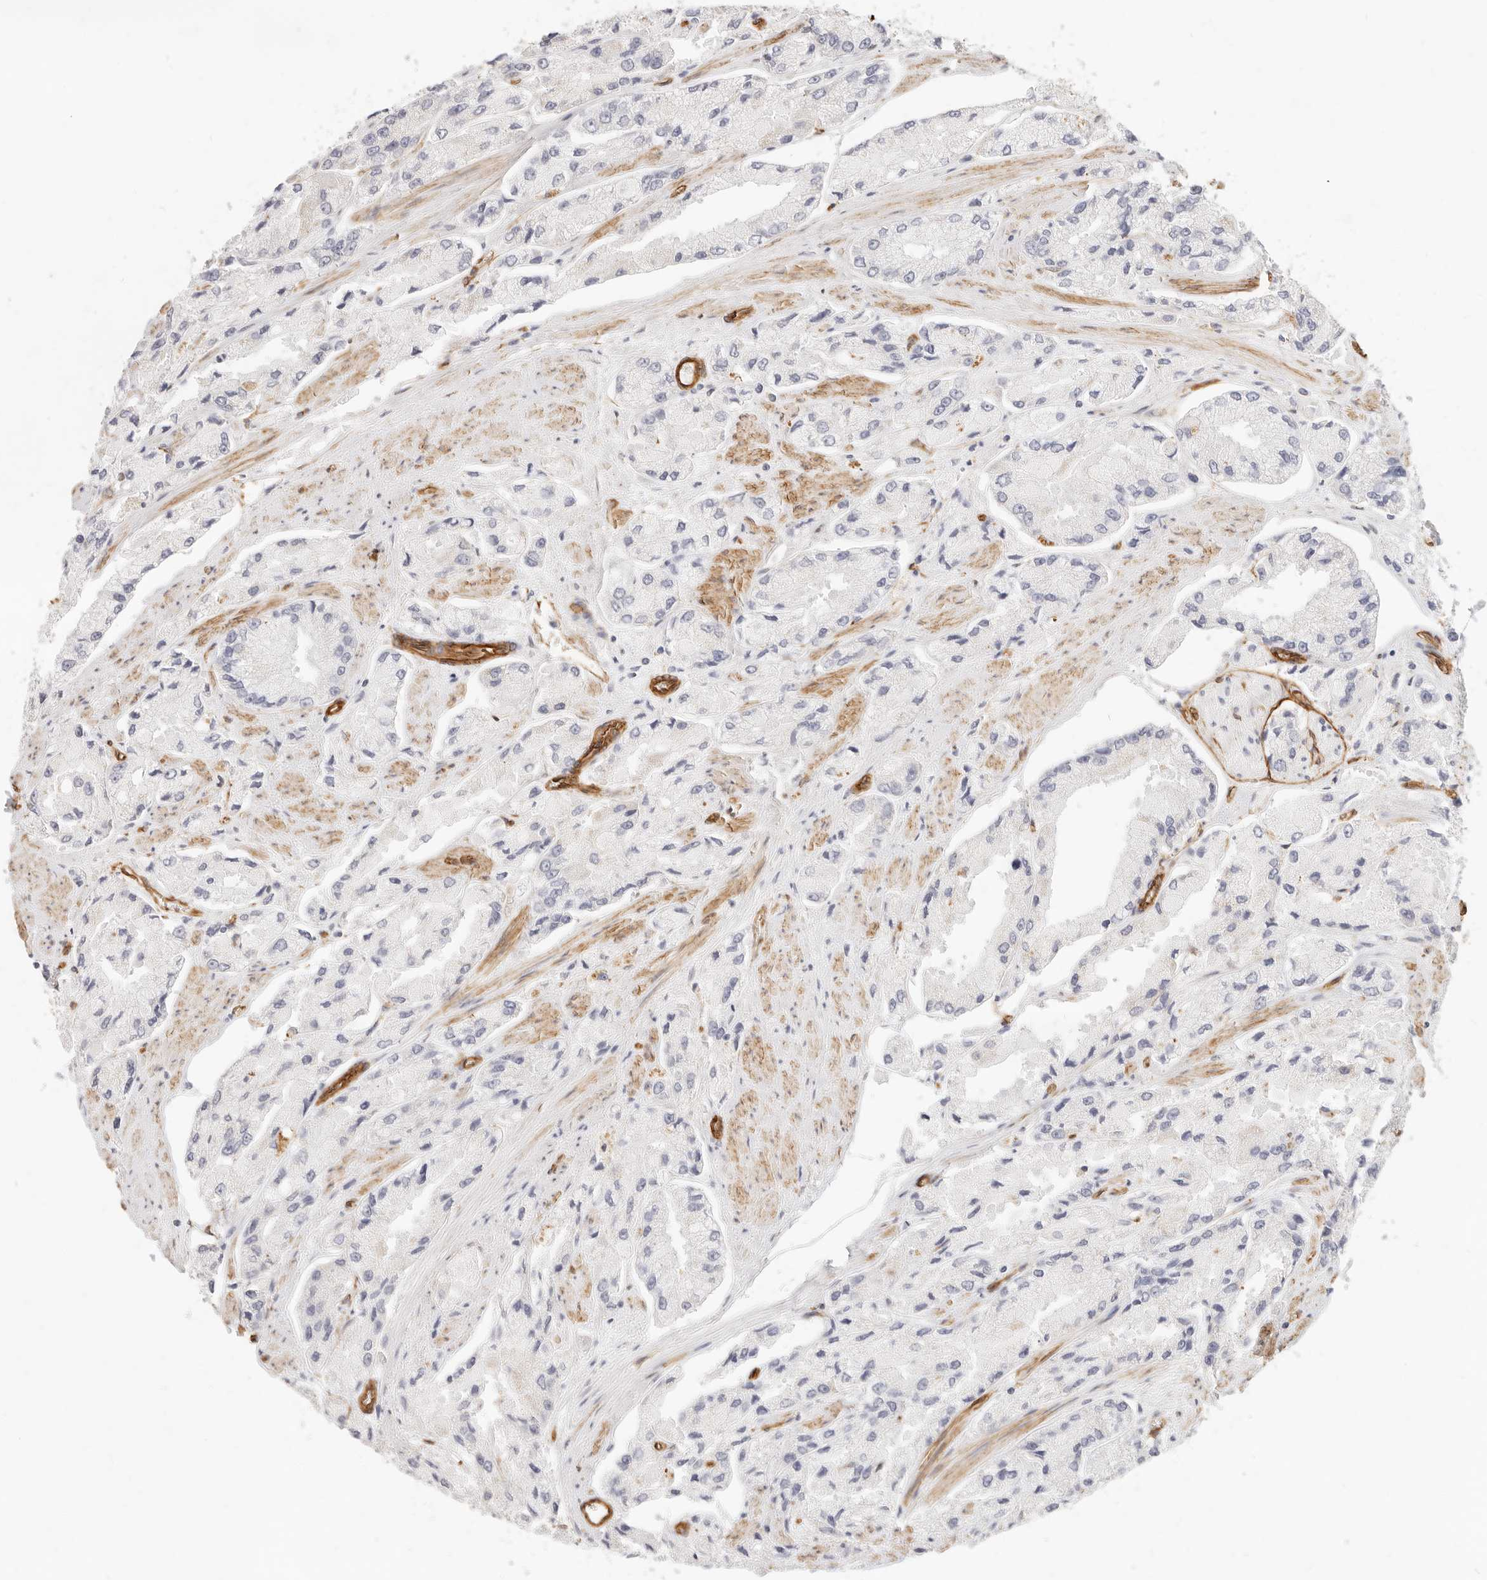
{"staining": {"intensity": "negative", "quantity": "none", "location": "none"}, "tissue": "prostate cancer", "cell_type": "Tumor cells", "image_type": "cancer", "snomed": [{"axis": "morphology", "description": "Adenocarcinoma, High grade"}, {"axis": "topography", "description": "Prostate"}], "caption": "Histopathology image shows no significant protein expression in tumor cells of prostate cancer (high-grade adenocarcinoma).", "gene": "NUS1", "patient": {"sex": "male", "age": 58}}